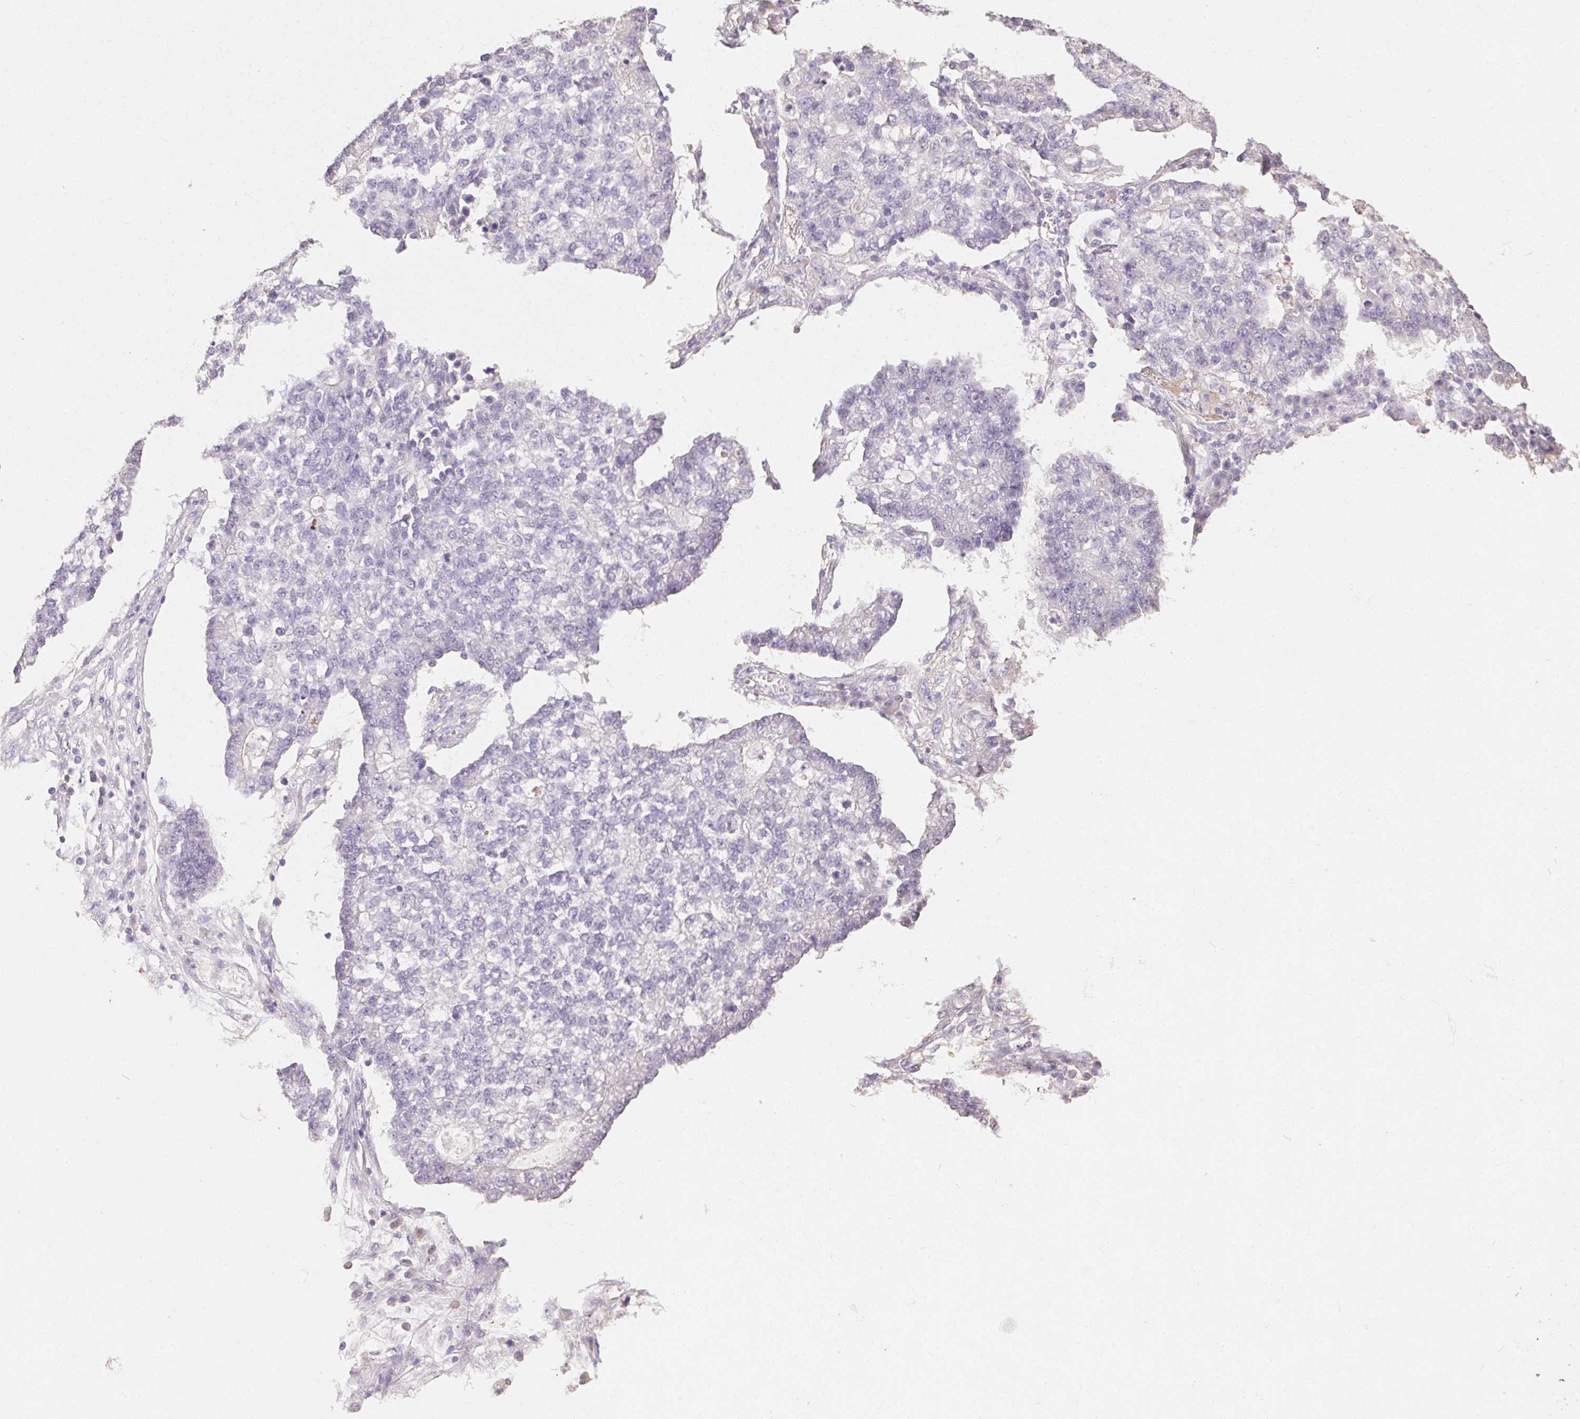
{"staining": {"intensity": "negative", "quantity": "none", "location": "none"}, "tissue": "lung cancer", "cell_type": "Tumor cells", "image_type": "cancer", "snomed": [{"axis": "morphology", "description": "Adenocarcinoma, NOS"}, {"axis": "topography", "description": "Lung"}], "caption": "IHC histopathology image of lung cancer (adenocarcinoma) stained for a protein (brown), which displays no expression in tumor cells.", "gene": "SYCE2", "patient": {"sex": "male", "age": 57}}